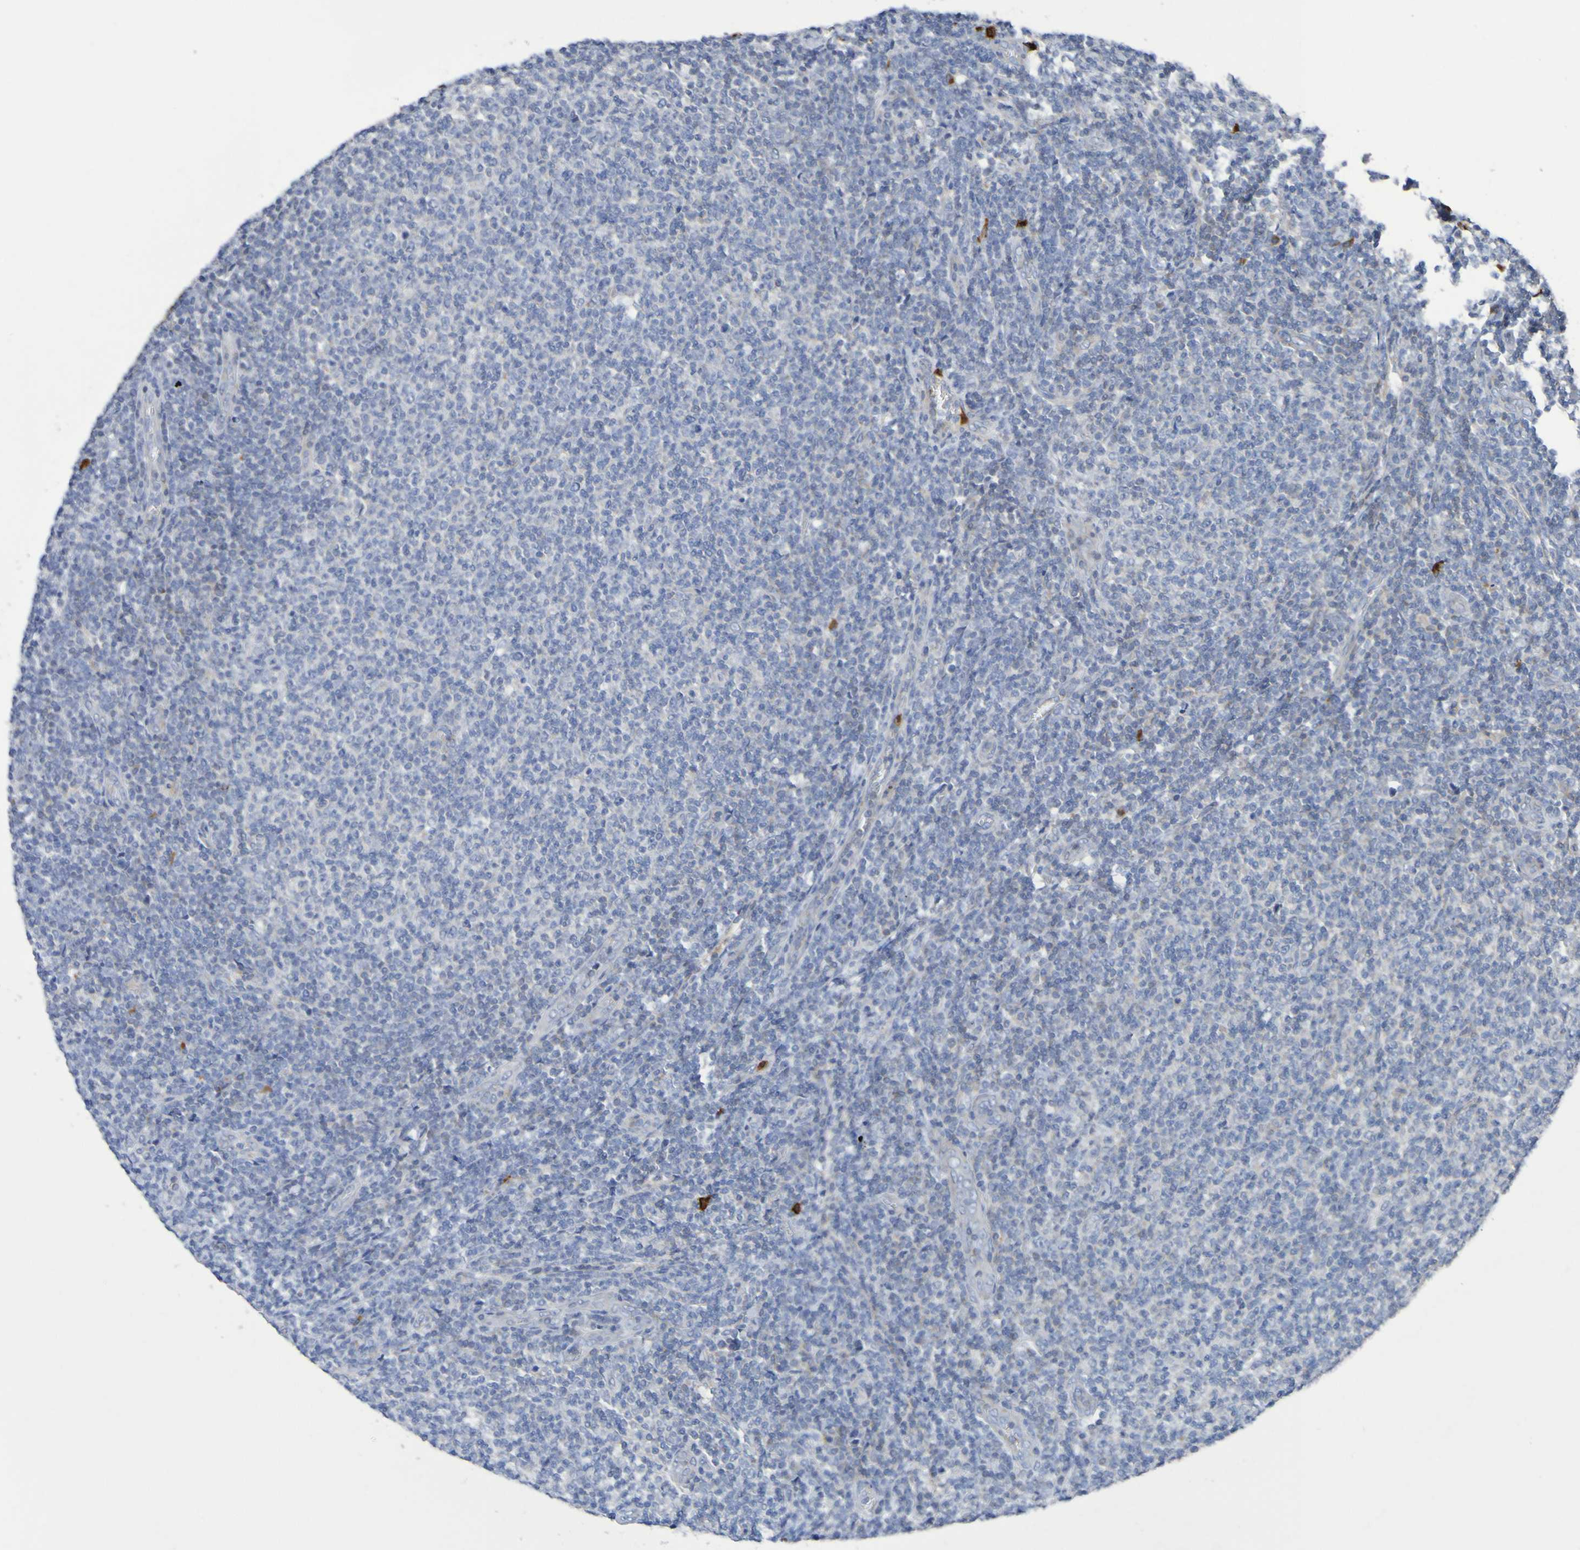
{"staining": {"intensity": "negative", "quantity": "none", "location": "none"}, "tissue": "lymphoma", "cell_type": "Tumor cells", "image_type": "cancer", "snomed": [{"axis": "morphology", "description": "Malignant lymphoma, non-Hodgkin's type, Low grade"}, {"axis": "topography", "description": "Lymph node"}], "caption": "A high-resolution image shows IHC staining of malignant lymphoma, non-Hodgkin's type (low-grade), which exhibits no significant positivity in tumor cells. (Stains: DAB IHC with hematoxylin counter stain, Microscopy: brightfield microscopy at high magnification).", "gene": "C11orf24", "patient": {"sex": "male", "age": 66}}